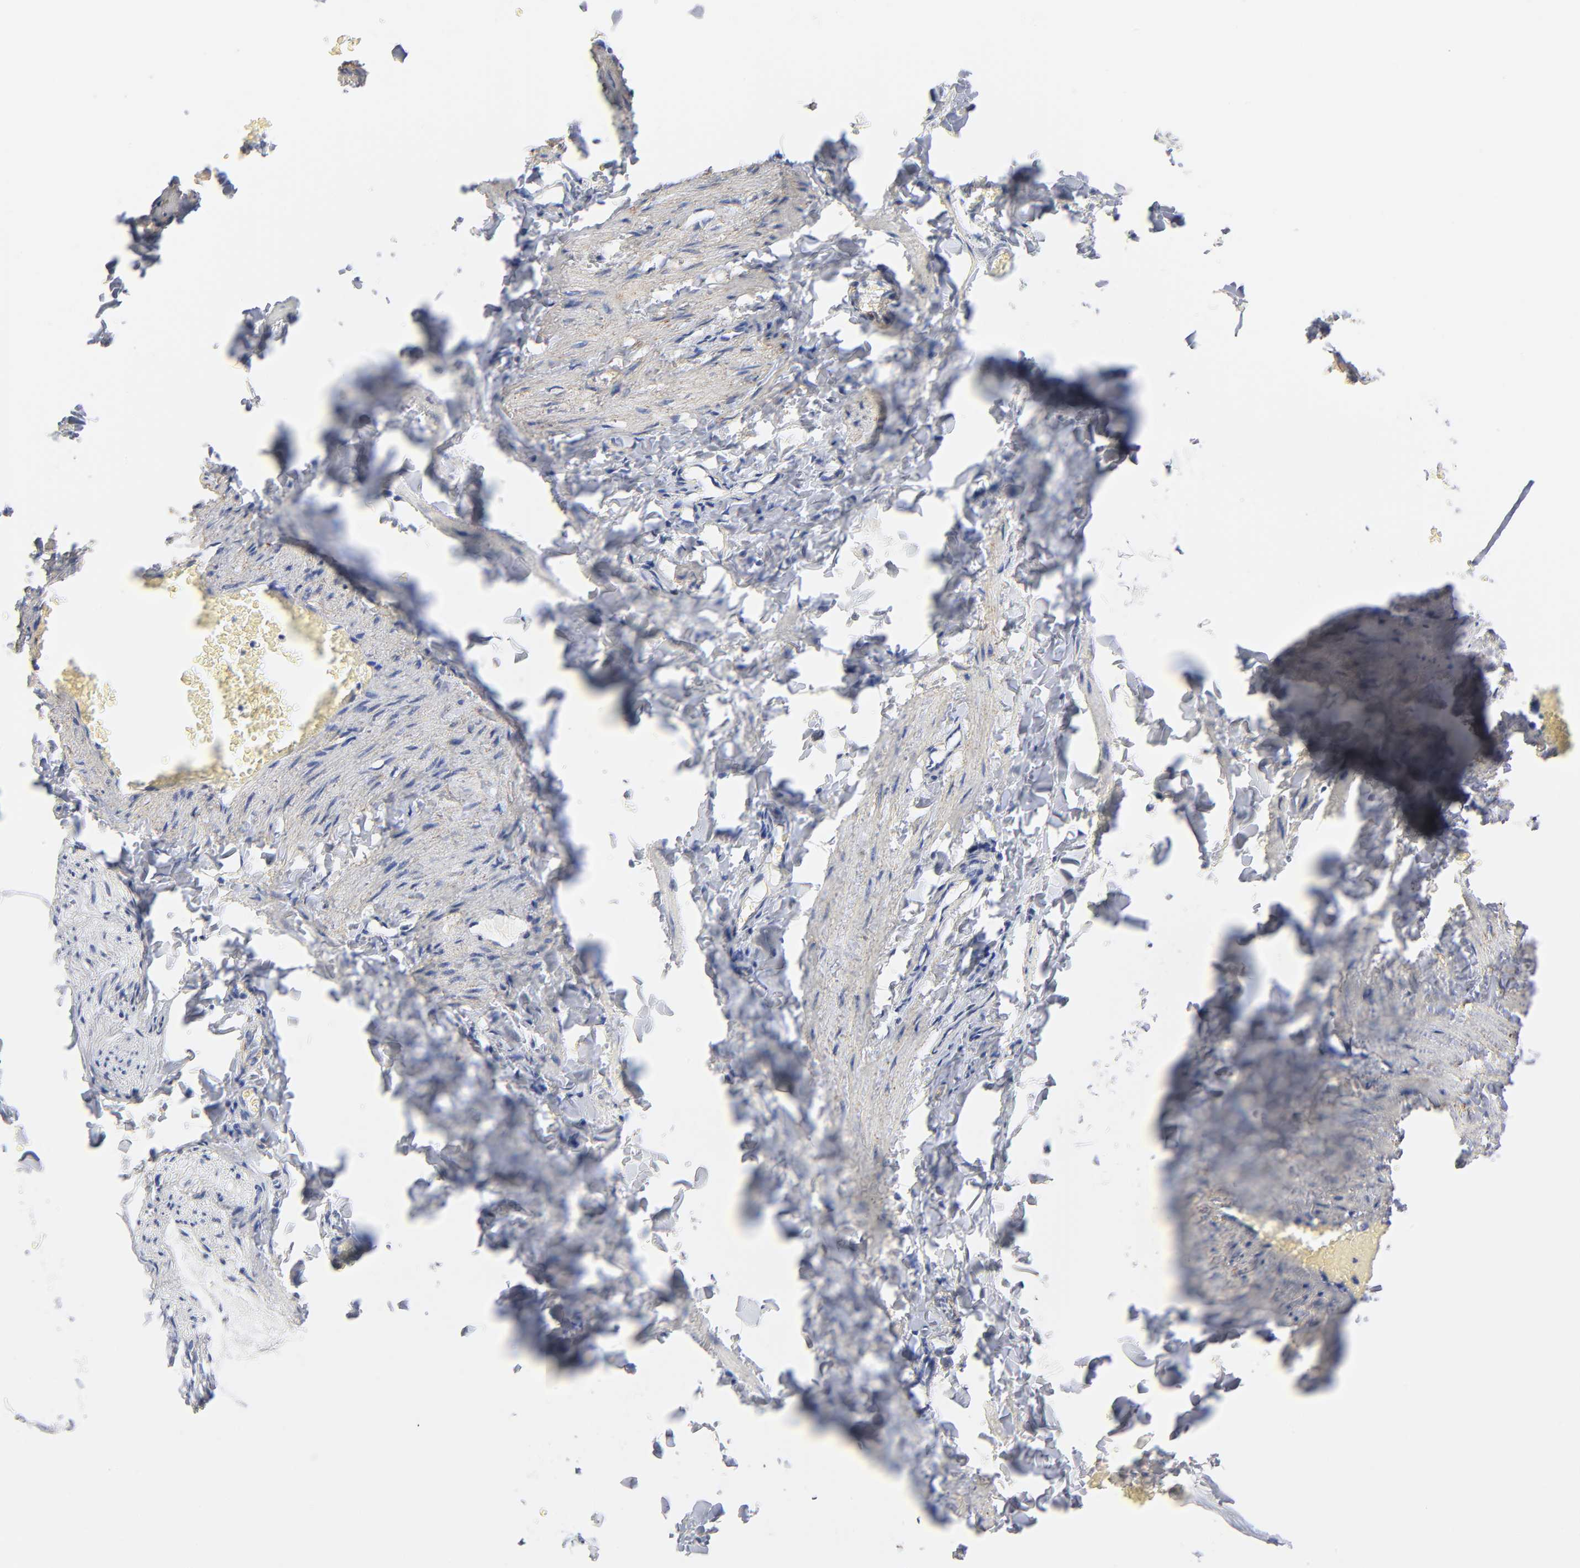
{"staining": {"intensity": "strong", "quantity": ">75%", "location": "cytoplasmic/membranous"}, "tissue": "adipose tissue", "cell_type": "Adipocytes", "image_type": "normal", "snomed": [{"axis": "morphology", "description": "Normal tissue, NOS"}, {"axis": "topography", "description": "Vascular tissue"}], "caption": "Protein analysis of normal adipose tissue reveals strong cytoplasmic/membranous expression in approximately >75% of adipocytes.", "gene": "AGTR1", "patient": {"sex": "male", "age": 41}}